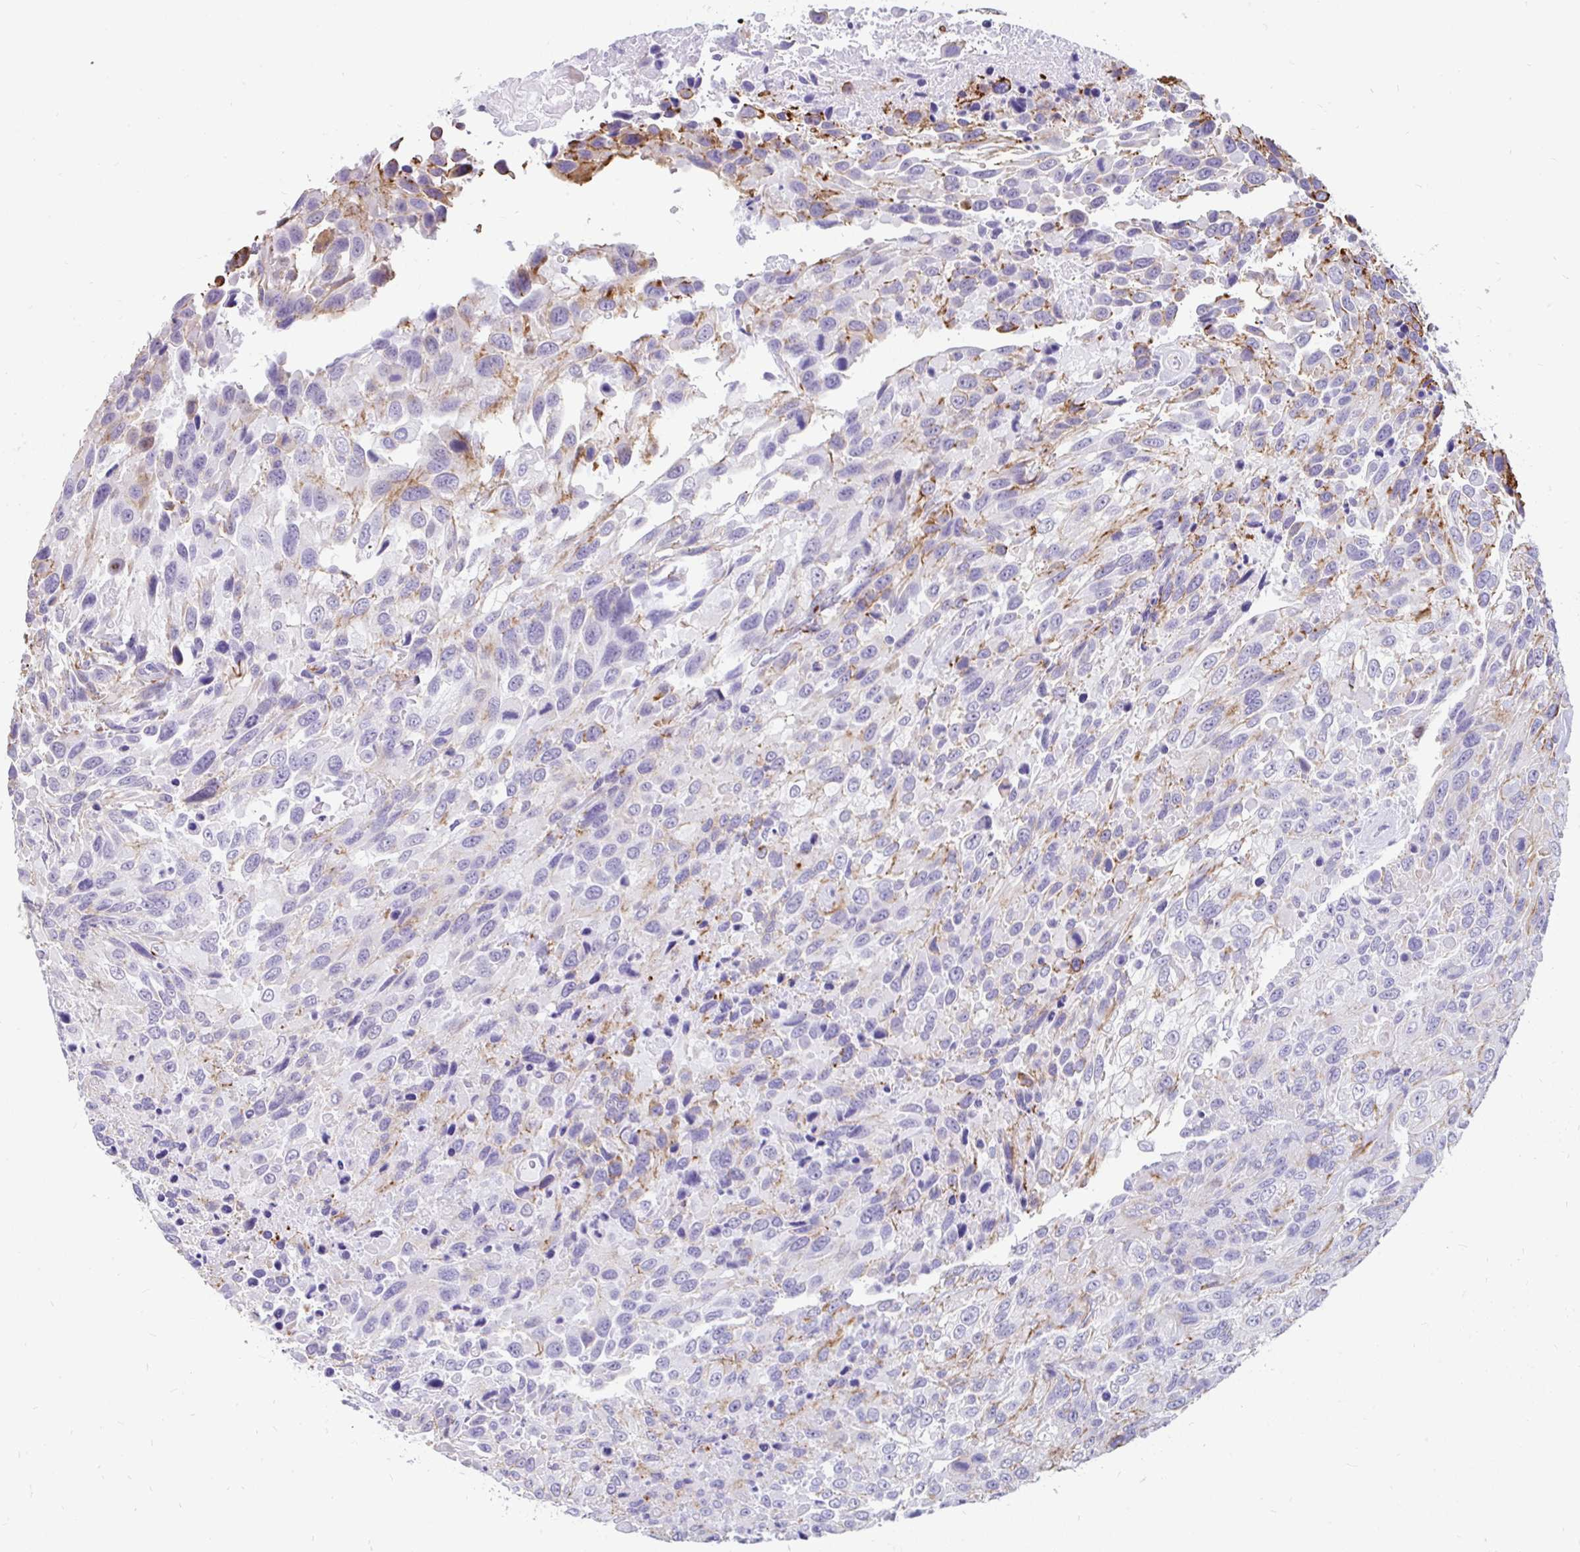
{"staining": {"intensity": "moderate", "quantity": "<25%", "location": "cytoplasmic/membranous"}, "tissue": "urothelial cancer", "cell_type": "Tumor cells", "image_type": "cancer", "snomed": [{"axis": "morphology", "description": "Urothelial carcinoma, High grade"}, {"axis": "topography", "description": "Urinary bladder"}], "caption": "Moderate cytoplasmic/membranous expression is present in about <25% of tumor cells in urothelial carcinoma (high-grade).", "gene": "EML5", "patient": {"sex": "female", "age": 70}}